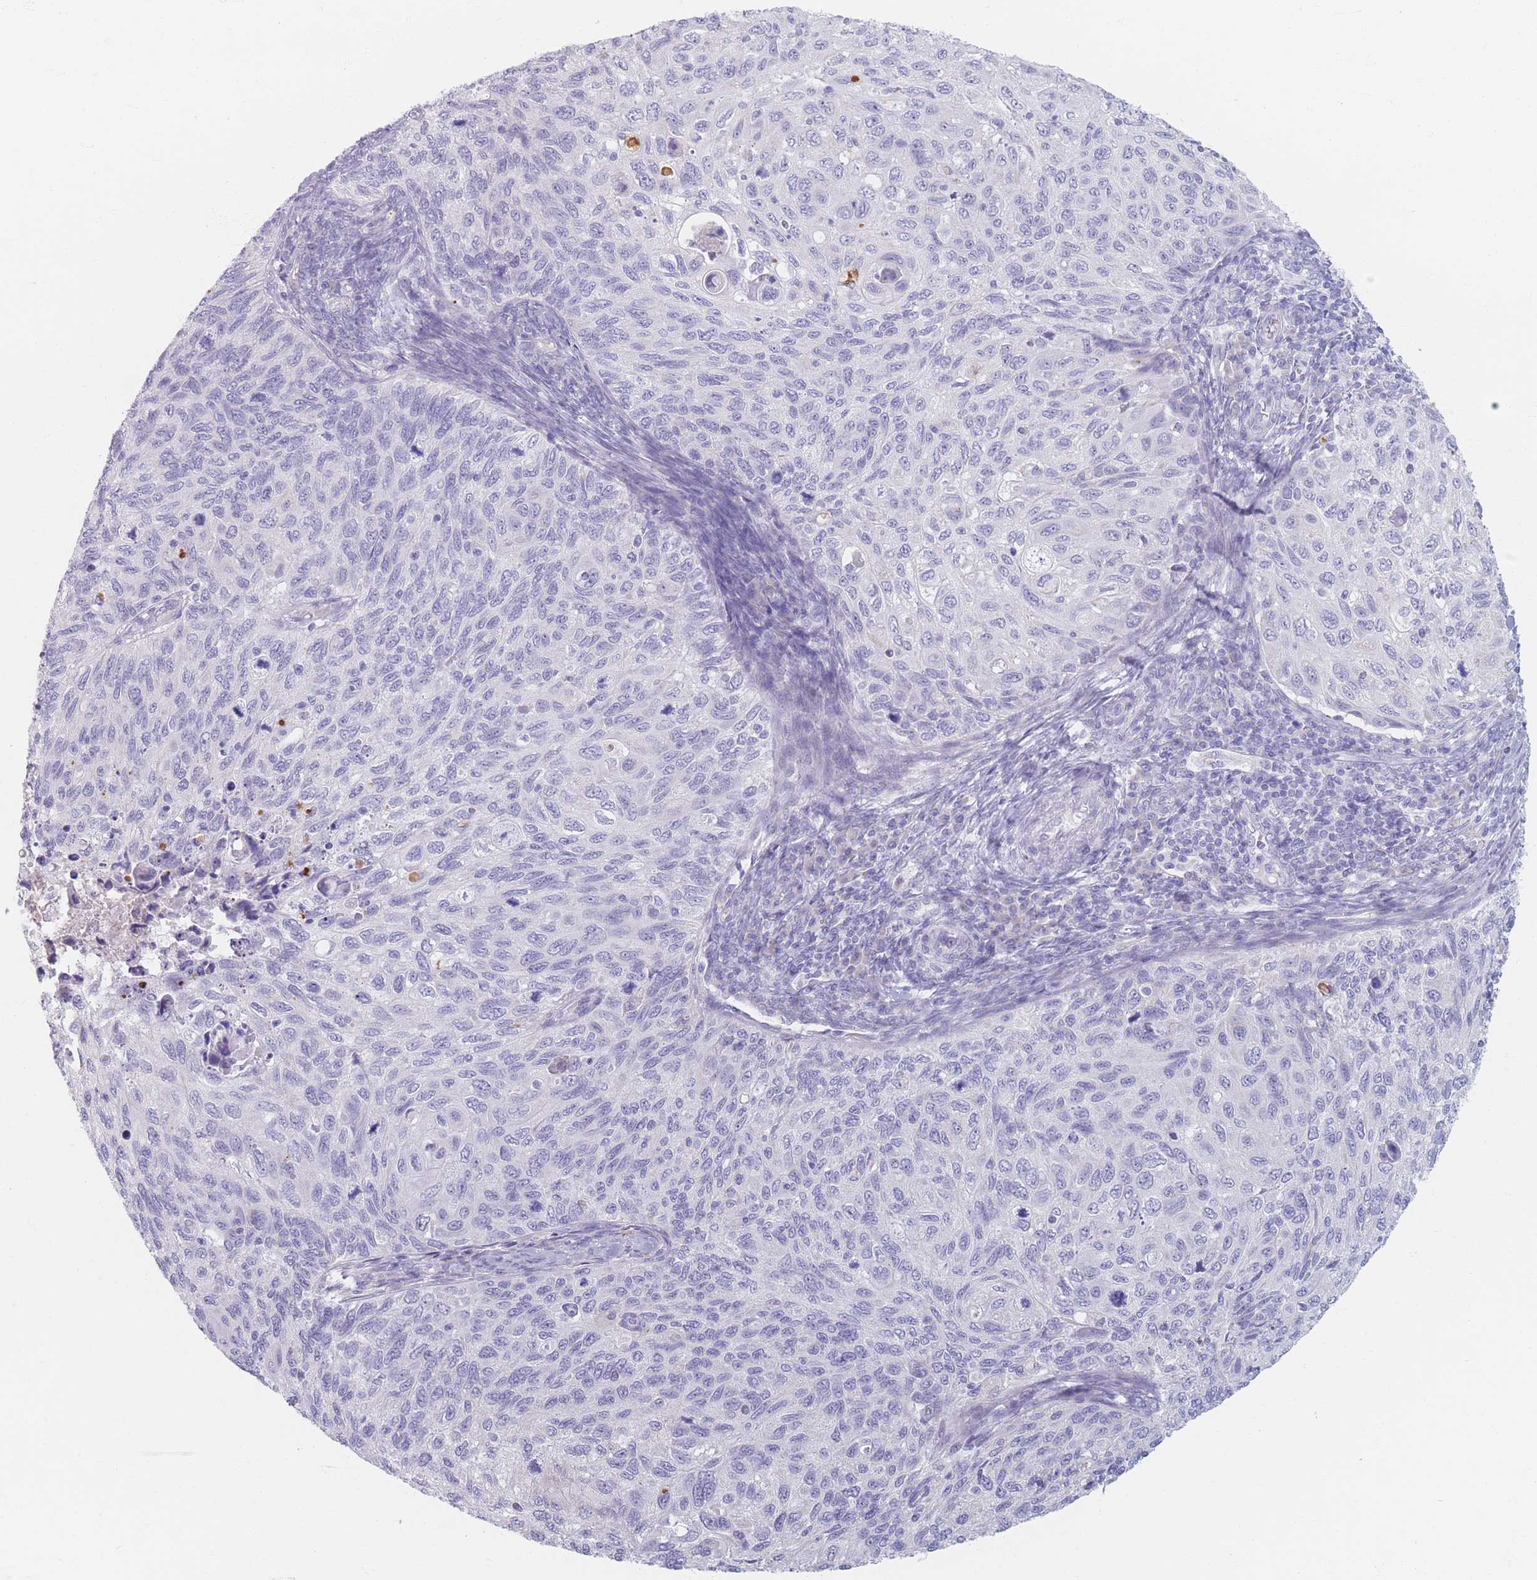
{"staining": {"intensity": "negative", "quantity": "none", "location": "none"}, "tissue": "cervical cancer", "cell_type": "Tumor cells", "image_type": "cancer", "snomed": [{"axis": "morphology", "description": "Squamous cell carcinoma, NOS"}, {"axis": "topography", "description": "Cervix"}], "caption": "This is a micrograph of immunohistochemistry staining of cervical cancer (squamous cell carcinoma), which shows no expression in tumor cells.", "gene": "PIGM", "patient": {"sex": "female", "age": 70}}